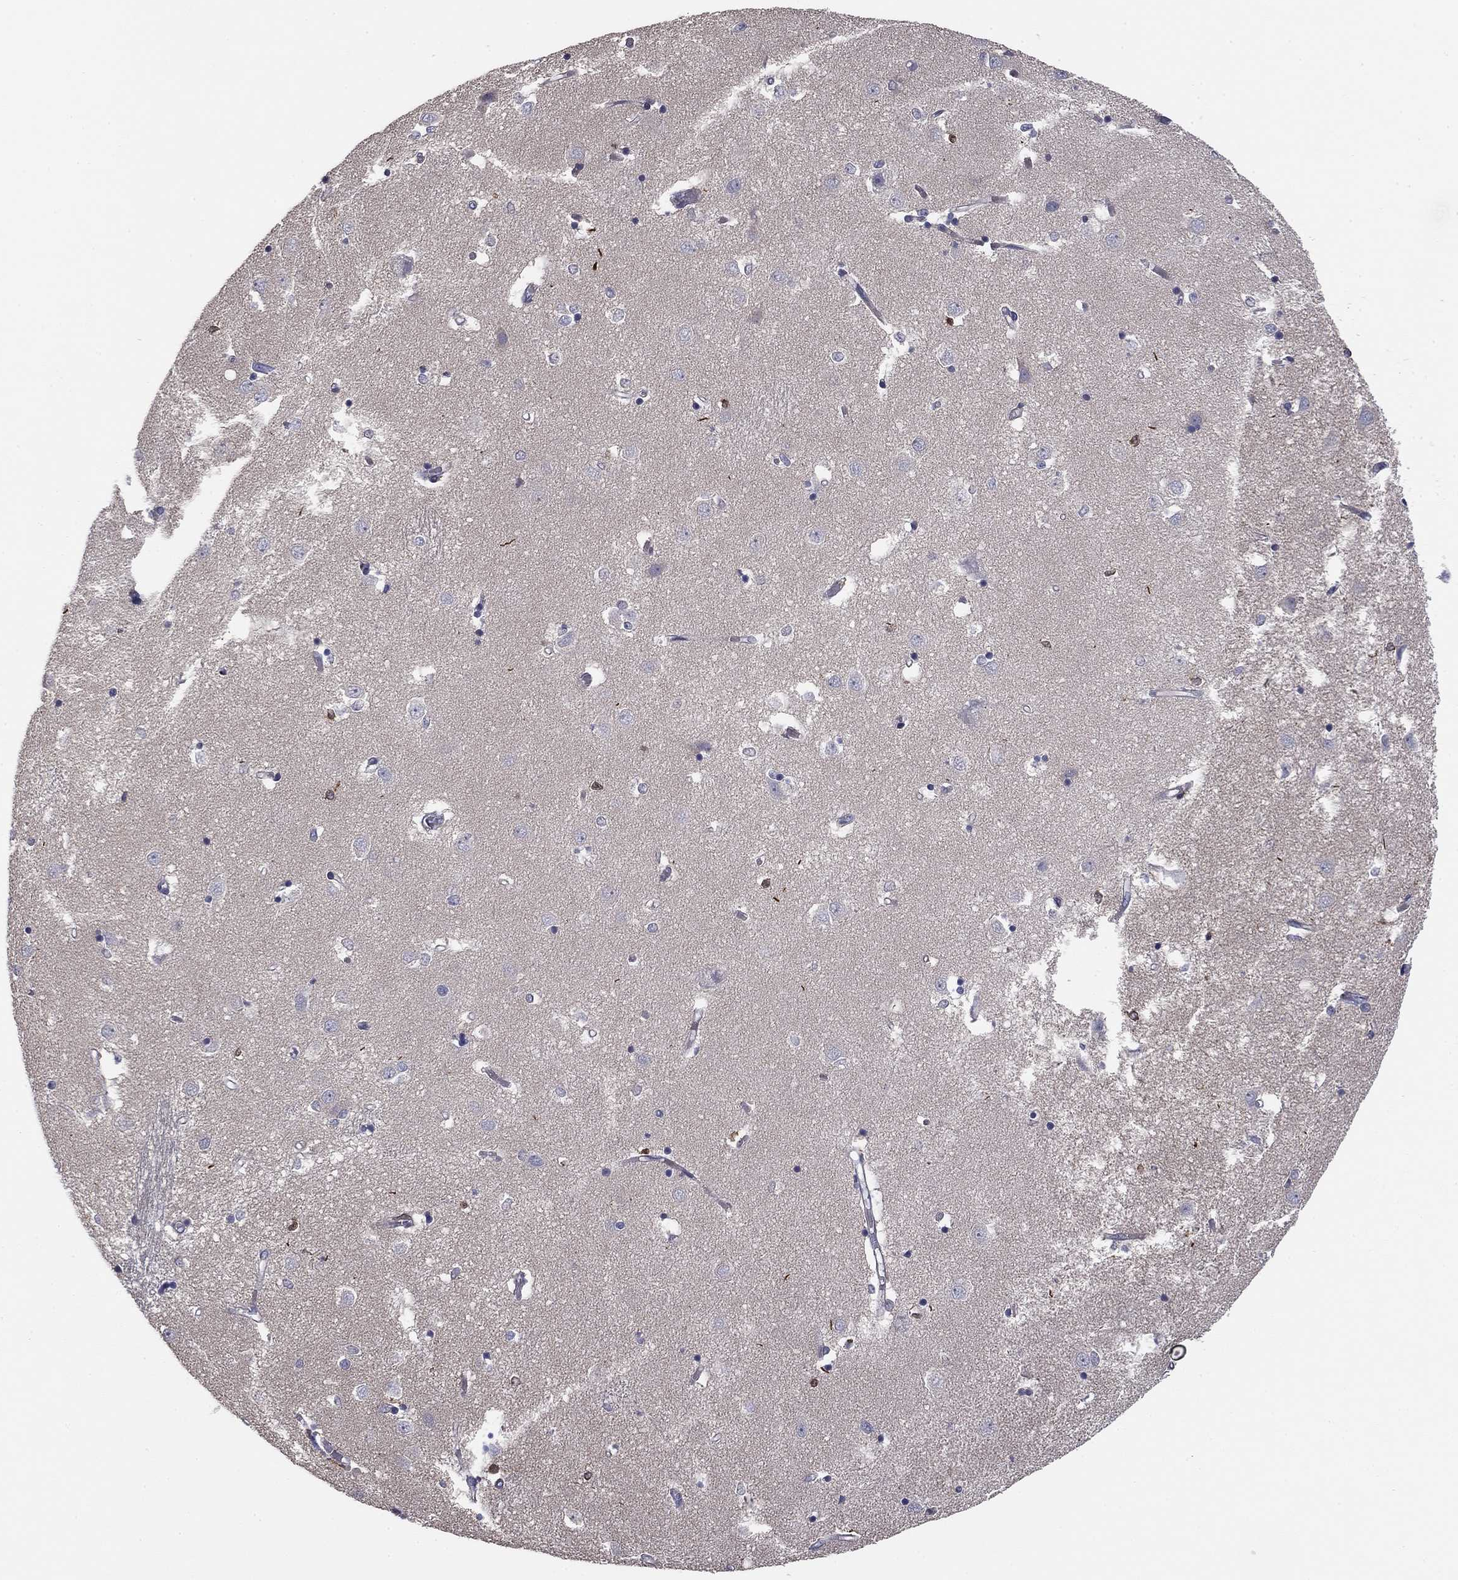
{"staining": {"intensity": "negative", "quantity": "none", "location": "none"}, "tissue": "caudate", "cell_type": "Glial cells", "image_type": "normal", "snomed": [{"axis": "morphology", "description": "Normal tissue, NOS"}, {"axis": "topography", "description": "Lateral ventricle wall"}], "caption": "Immunohistochemical staining of benign human caudate displays no significant positivity in glial cells.", "gene": "PLCB2", "patient": {"sex": "male", "age": 54}}